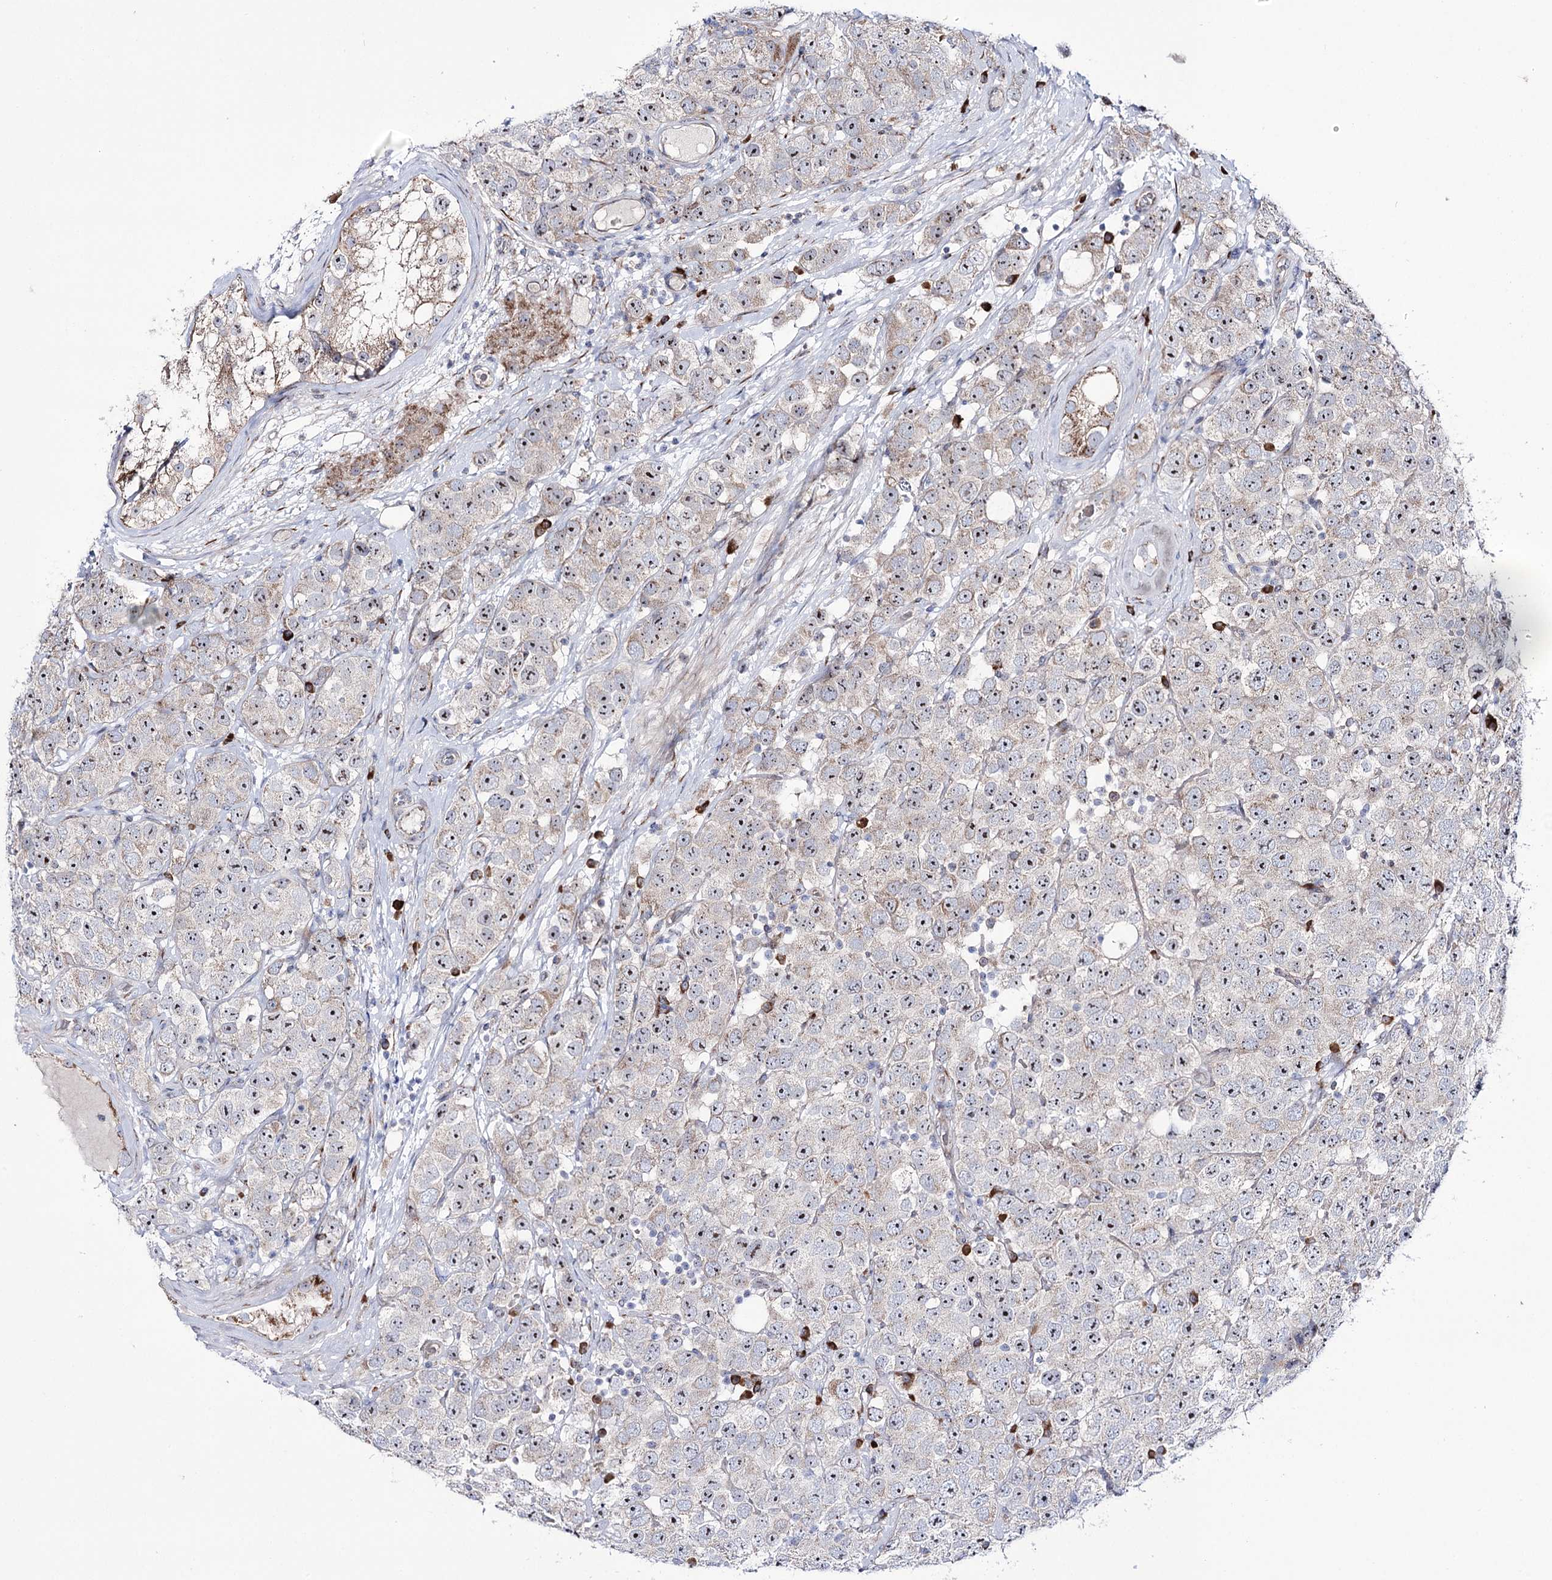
{"staining": {"intensity": "negative", "quantity": "none", "location": "none"}, "tissue": "testis cancer", "cell_type": "Tumor cells", "image_type": "cancer", "snomed": [{"axis": "morphology", "description": "Seminoma, NOS"}, {"axis": "topography", "description": "Testis"}], "caption": "Testis seminoma stained for a protein using immunohistochemistry exhibits no staining tumor cells.", "gene": "METTL5", "patient": {"sex": "male", "age": 28}}